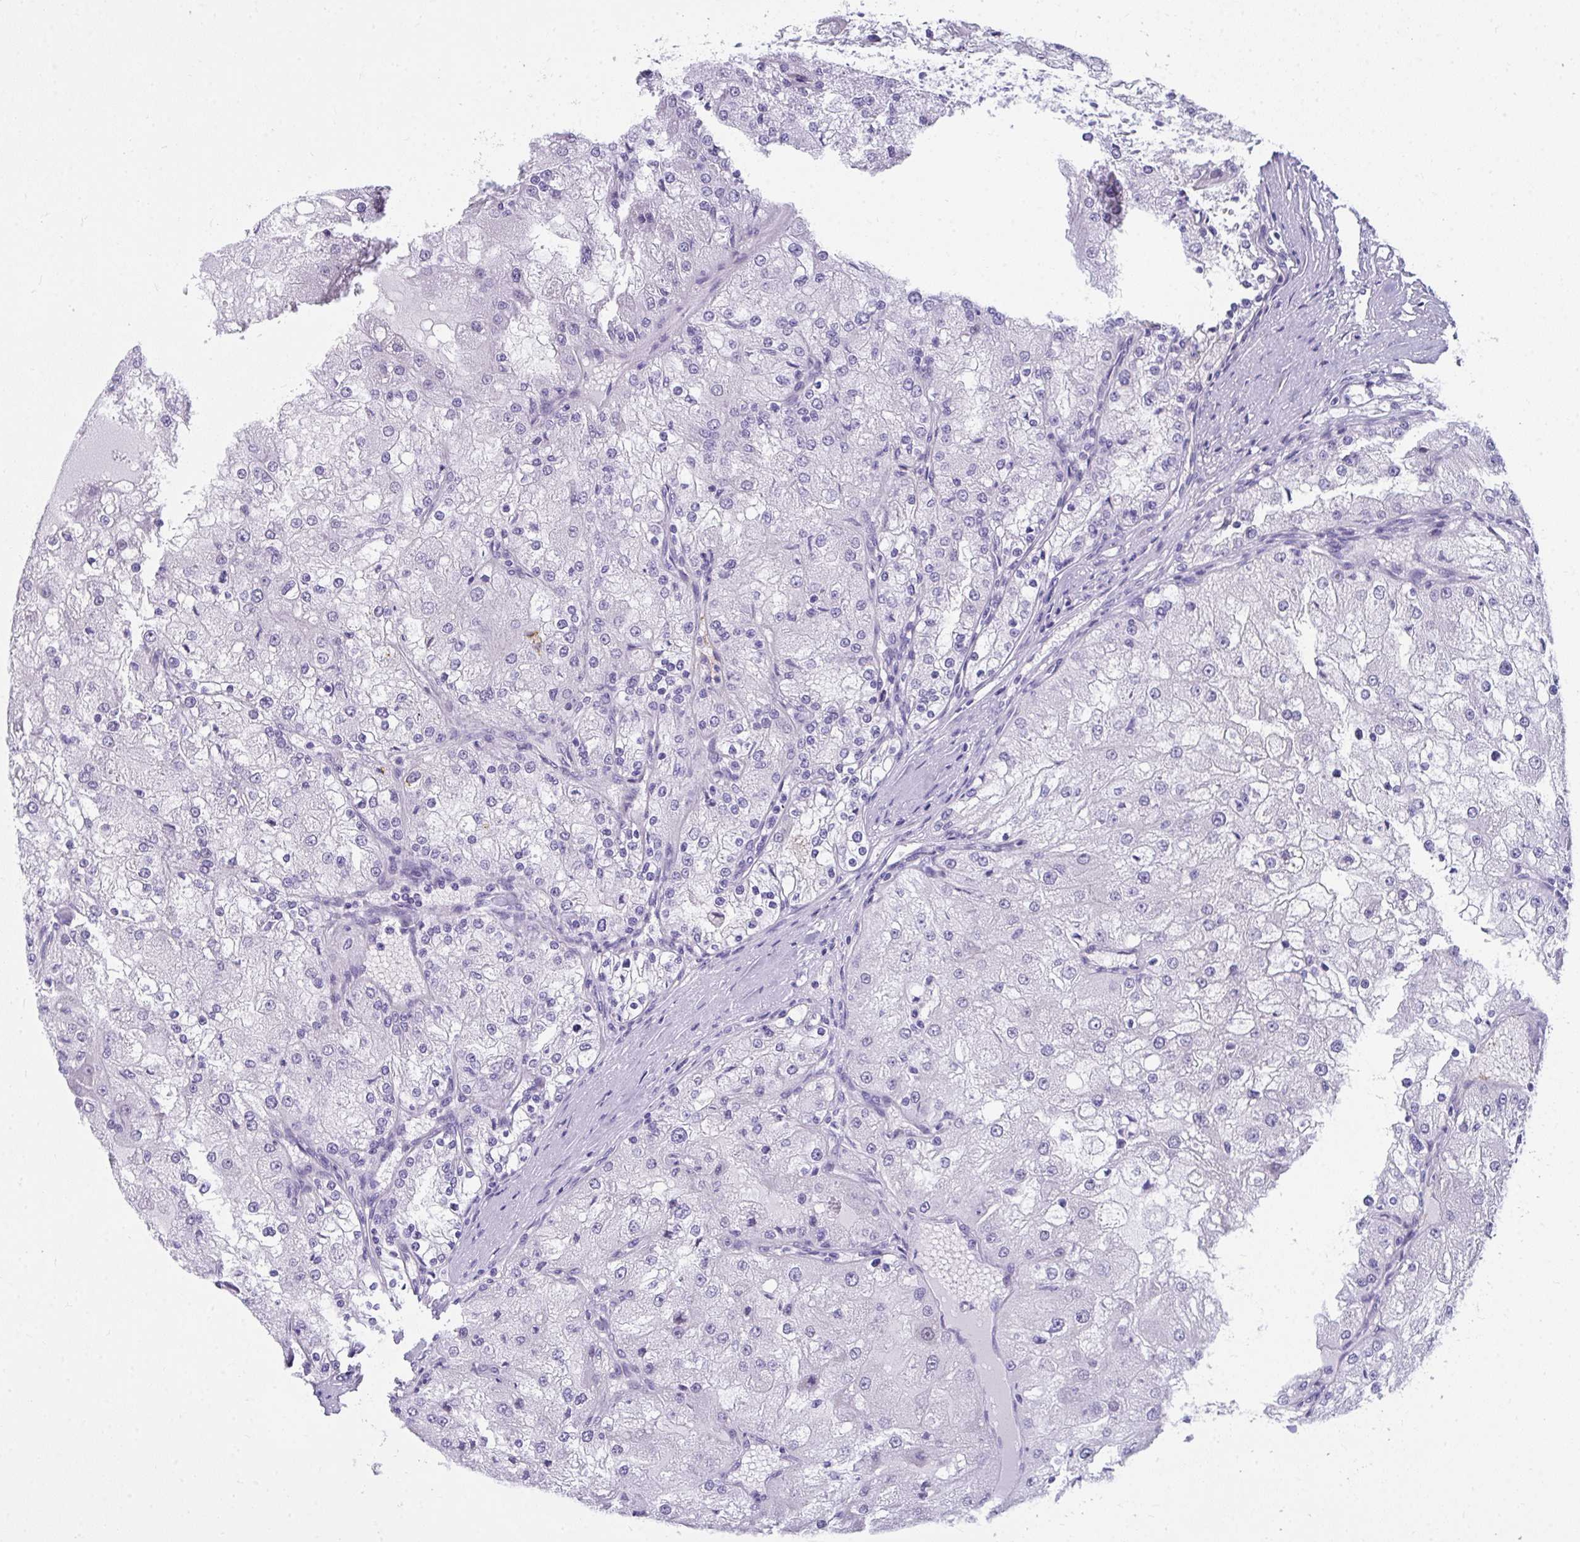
{"staining": {"intensity": "negative", "quantity": "none", "location": "none"}, "tissue": "renal cancer", "cell_type": "Tumor cells", "image_type": "cancer", "snomed": [{"axis": "morphology", "description": "Adenocarcinoma, NOS"}, {"axis": "topography", "description": "Kidney"}], "caption": "Tumor cells are negative for protein expression in human renal cancer.", "gene": "TSBP1", "patient": {"sex": "female", "age": 74}}